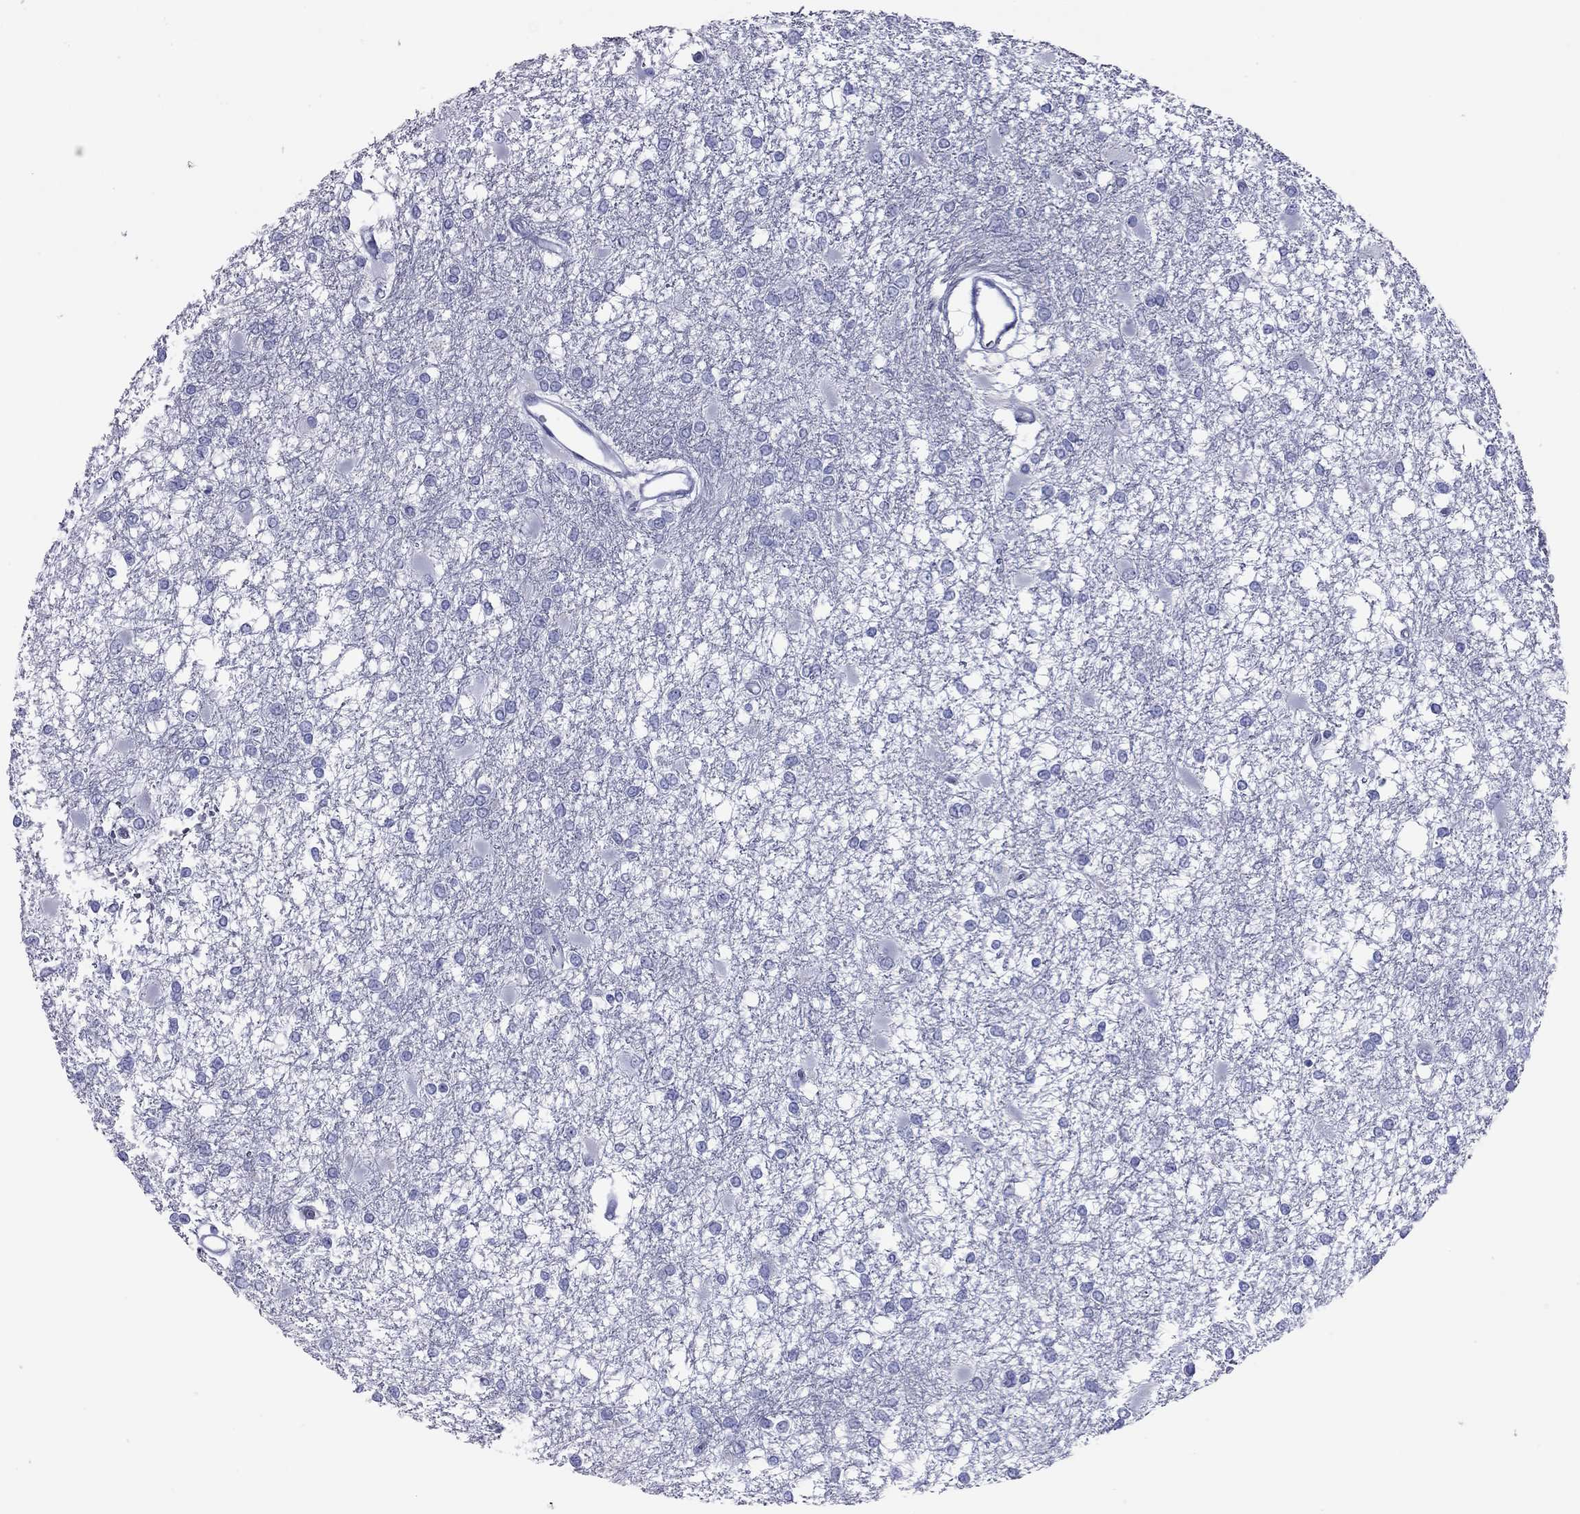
{"staining": {"intensity": "negative", "quantity": "none", "location": "none"}, "tissue": "glioma", "cell_type": "Tumor cells", "image_type": "cancer", "snomed": [{"axis": "morphology", "description": "Glioma, malignant, High grade"}, {"axis": "topography", "description": "Cerebral cortex"}], "caption": "Photomicrograph shows no protein staining in tumor cells of glioma tissue.", "gene": "ACTL7B", "patient": {"sex": "male", "age": 79}}